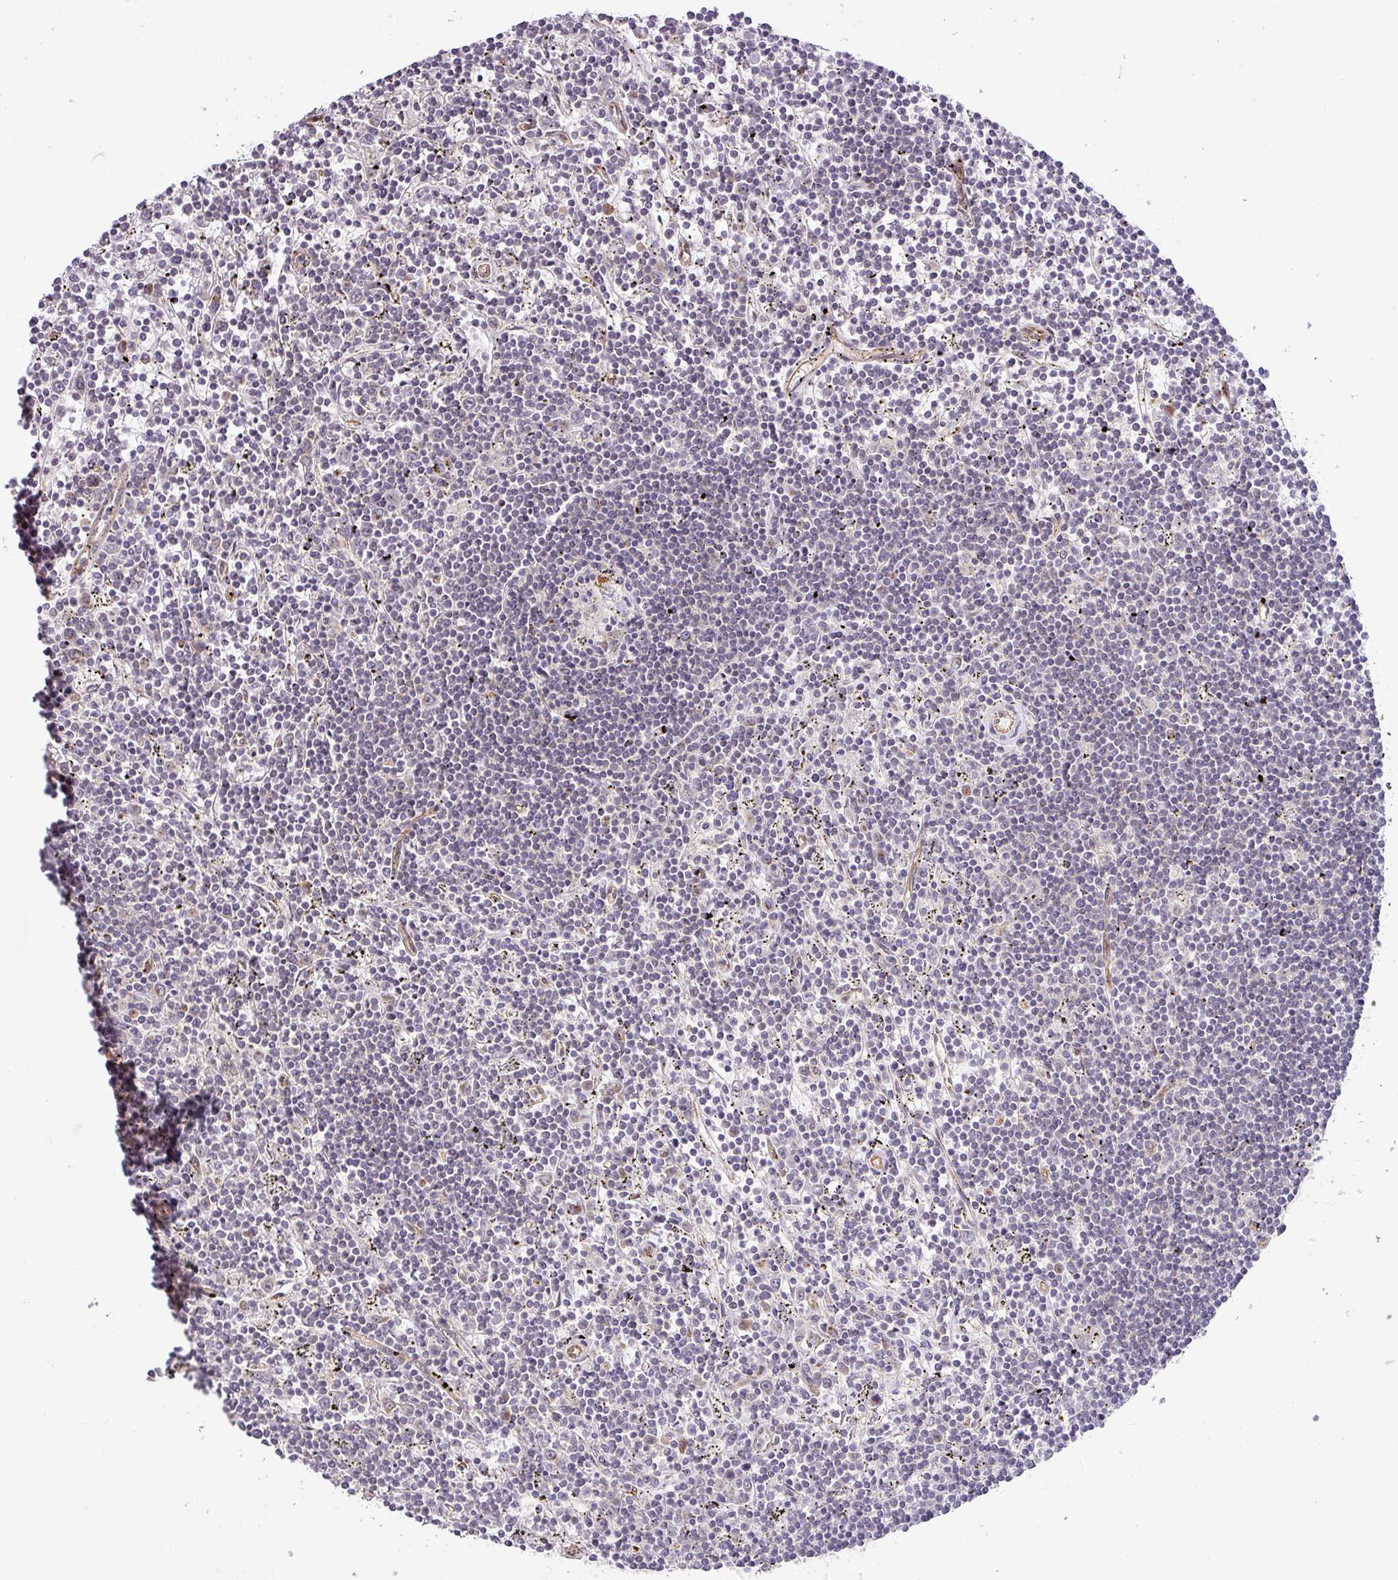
{"staining": {"intensity": "negative", "quantity": "none", "location": "none"}, "tissue": "lymphoma", "cell_type": "Tumor cells", "image_type": "cancer", "snomed": [{"axis": "morphology", "description": "Malignant lymphoma, non-Hodgkin's type, Low grade"}, {"axis": "topography", "description": "Spleen"}], "caption": "Micrograph shows no protein staining in tumor cells of low-grade malignant lymphoma, non-Hodgkin's type tissue. (DAB (3,3'-diaminobenzidine) IHC visualized using brightfield microscopy, high magnification).", "gene": "TIMMDC1", "patient": {"sex": "male", "age": 76}}